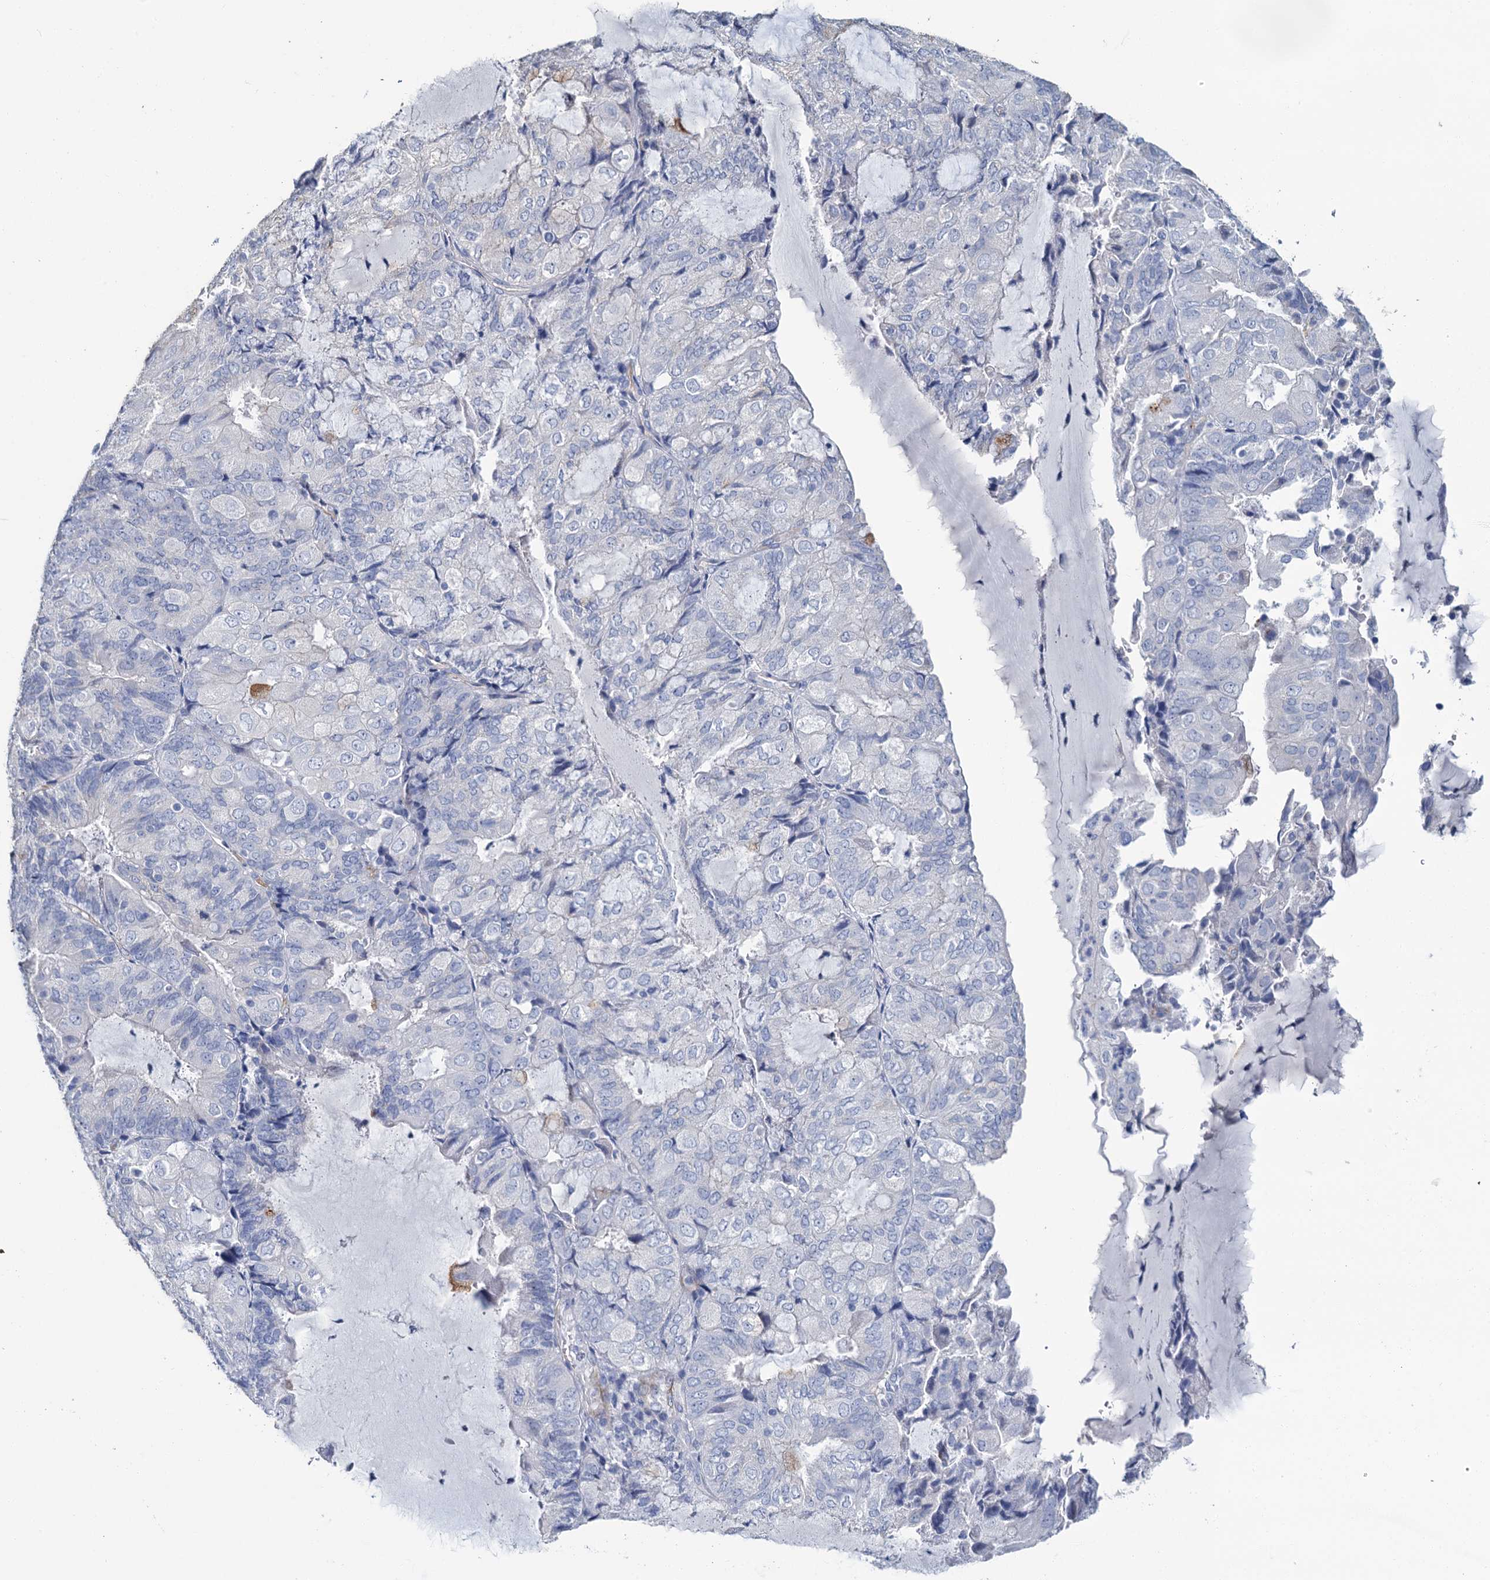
{"staining": {"intensity": "negative", "quantity": "none", "location": "none"}, "tissue": "endometrial cancer", "cell_type": "Tumor cells", "image_type": "cancer", "snomed": [{"axis": "morphology", "description": "Adenocarcinoma, NOS"}, {"axis": "topography", "description": "Endometrium"}], "caption": "Immunohistochemistry histopathology image of endometrial cancer (adenocarcinoma) stained for a protein (brown), which displays no staining in tumor cells.", "gene": "SNCB", "patient": {"sex": "female", "age": 81}}